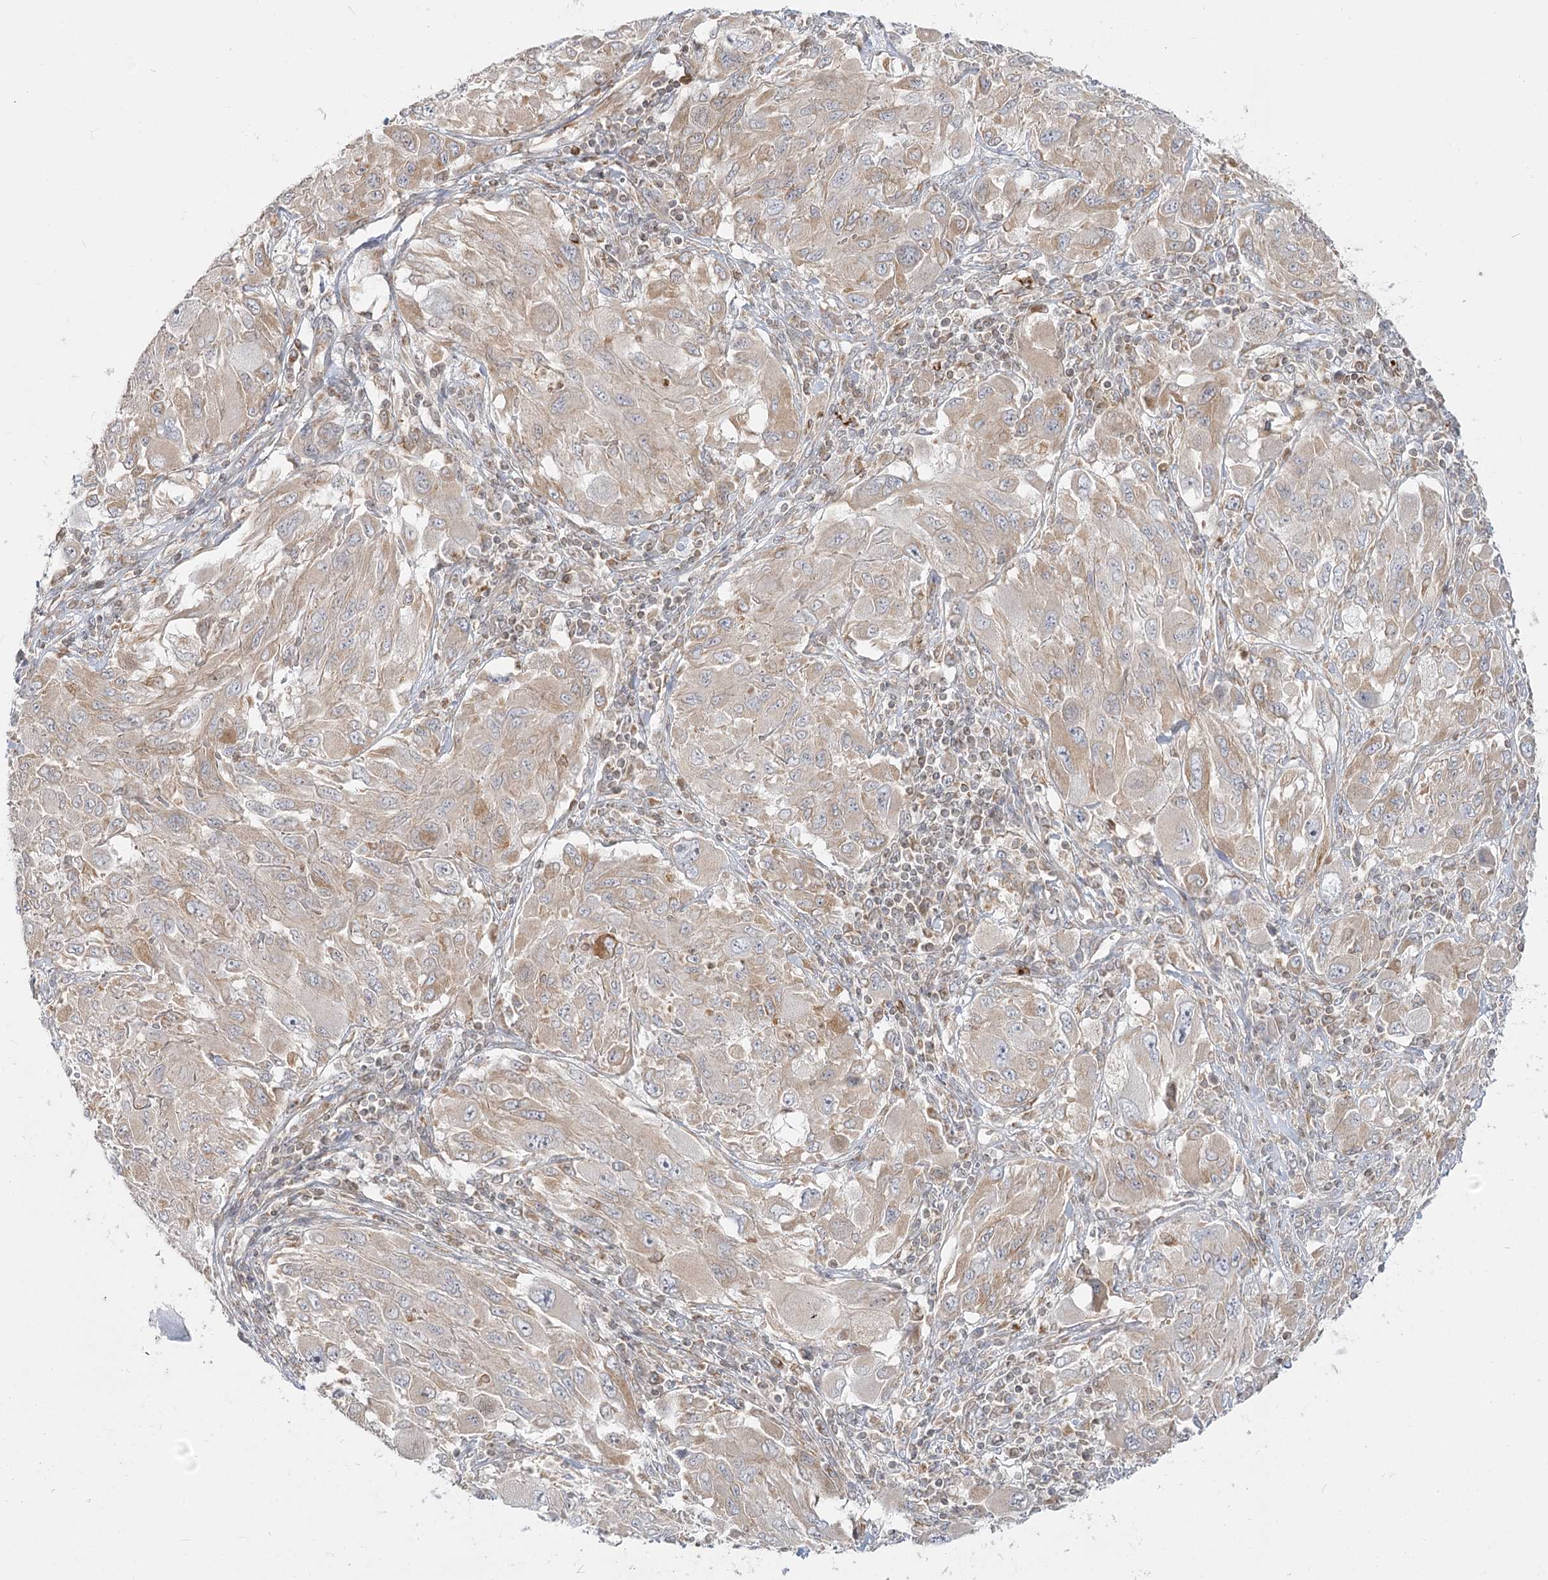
{"staining": {"intensity": "weak", "quantity": "25%-75%", "location": "cytoplasmic/membranous"}, "tissue": "melanoma", "cell_type": "Tumor cells", "image_type": "cancer", "snomed": [{"axis": "morphology", "description": "Malignant melanoma, NOS"}, {"axis": "topography", "description": "Skin"}], "caption": "Human malignant melanoma stained for a protein (brown) displays weak cytoplasmic/membranous positive staining in about 25%-75% of tumor cells.", "gene": "MTMR3", "patient": {"sex": "female", "age": 91}}